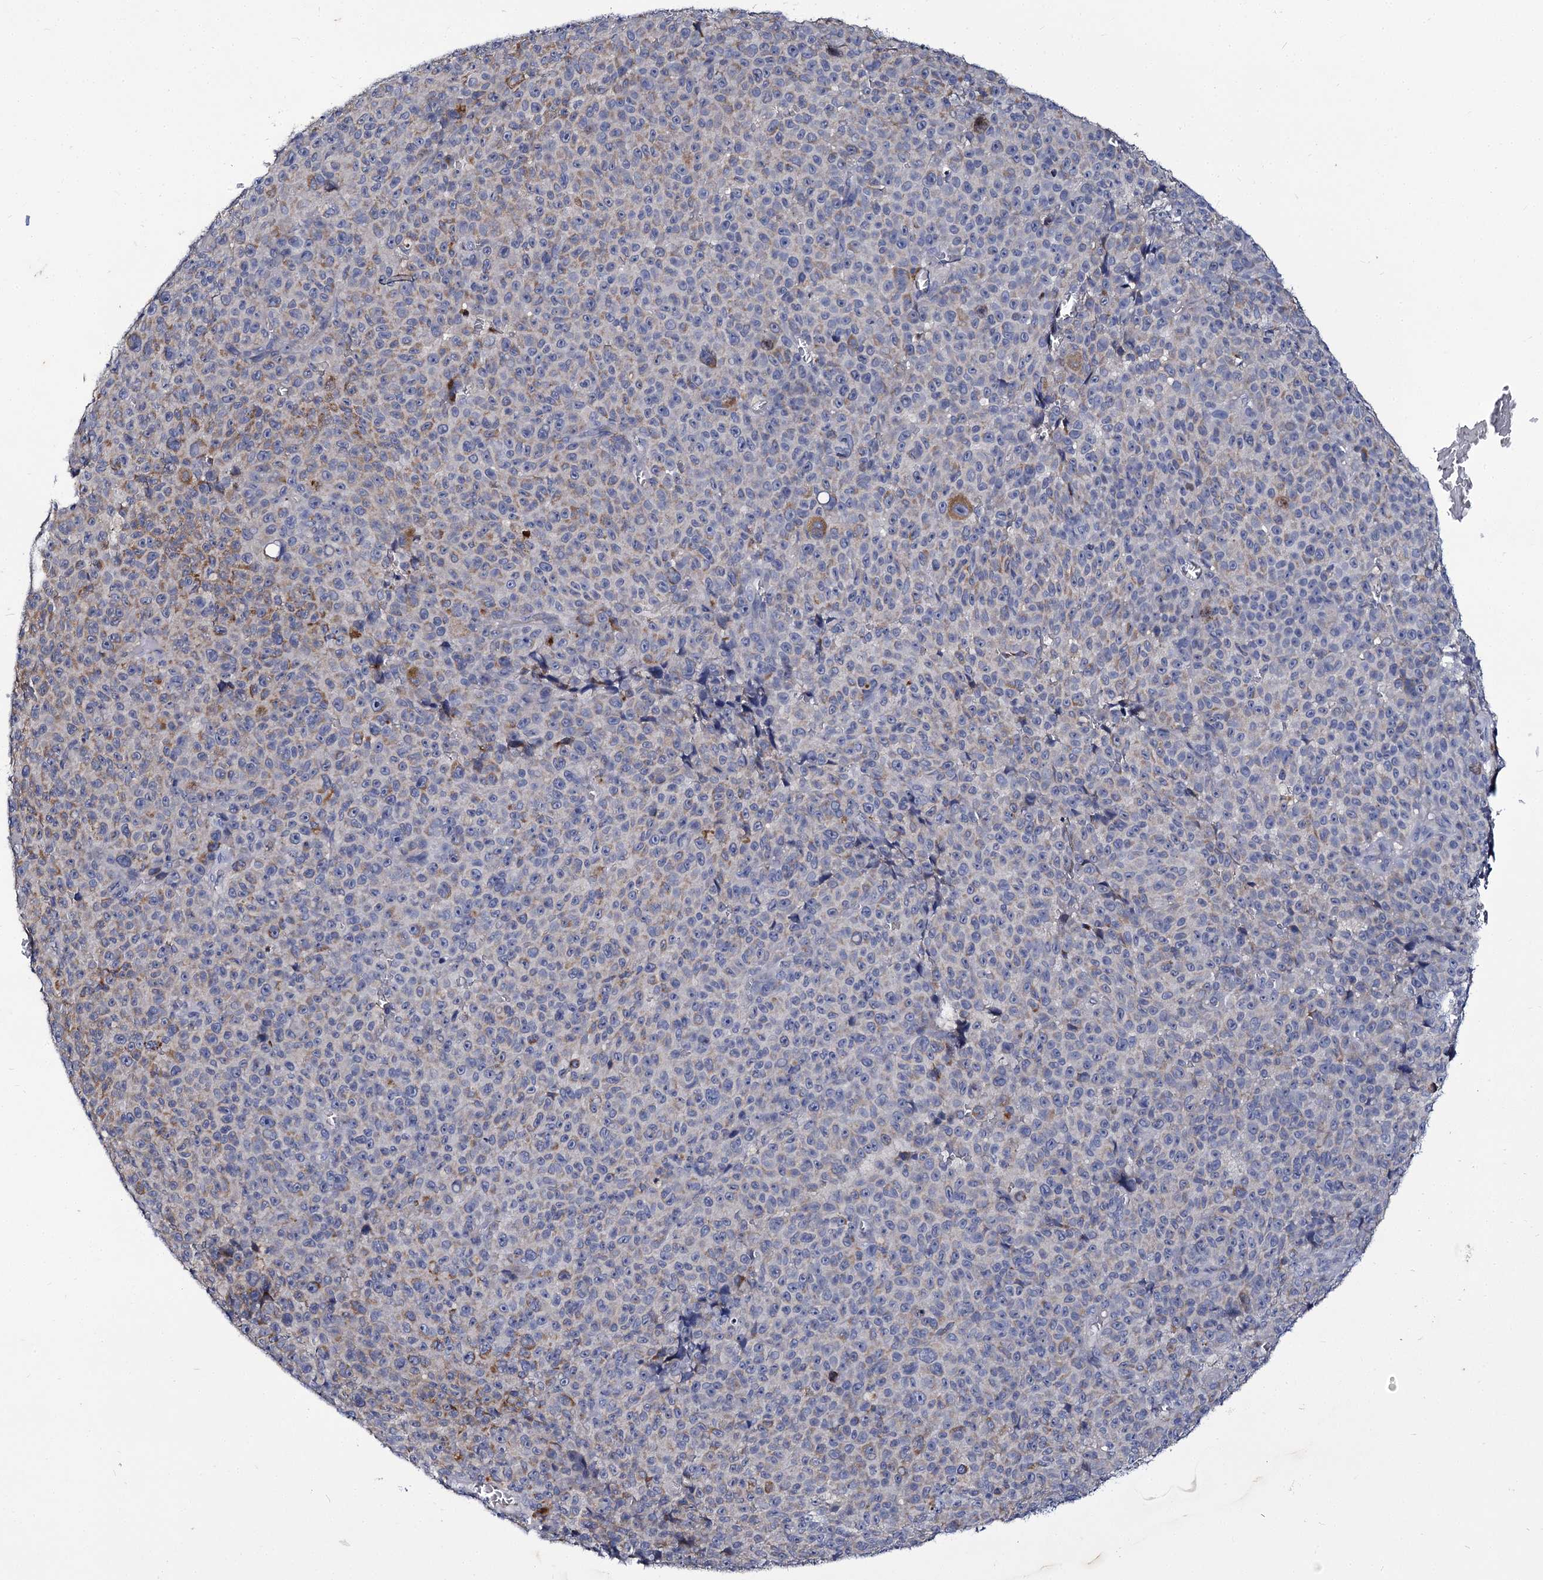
{"staining": {"intensity": "negative", "quantity": "none", "location": "none"}, "tissue": "melanoma", "cell_type": "Tumor cells", "image_type": "cancer", "snomed": [{"axis": "morphology", "description": "Malignant melanoma, NOS"}, {"axis": "topography", "description": "Skin"}], "caption": "DAB (3,3'-diaminobenzidine) immunohistochemical staining of human malignant melanoma shows no significant expression in tumor cells. (DAB (3,3'-diaminobenzidine) immunohistochemistry visualized using brightfield microscopy, high magnification).", "gene": "PANX2", "patient": {"sex": "female", "age": 82}}